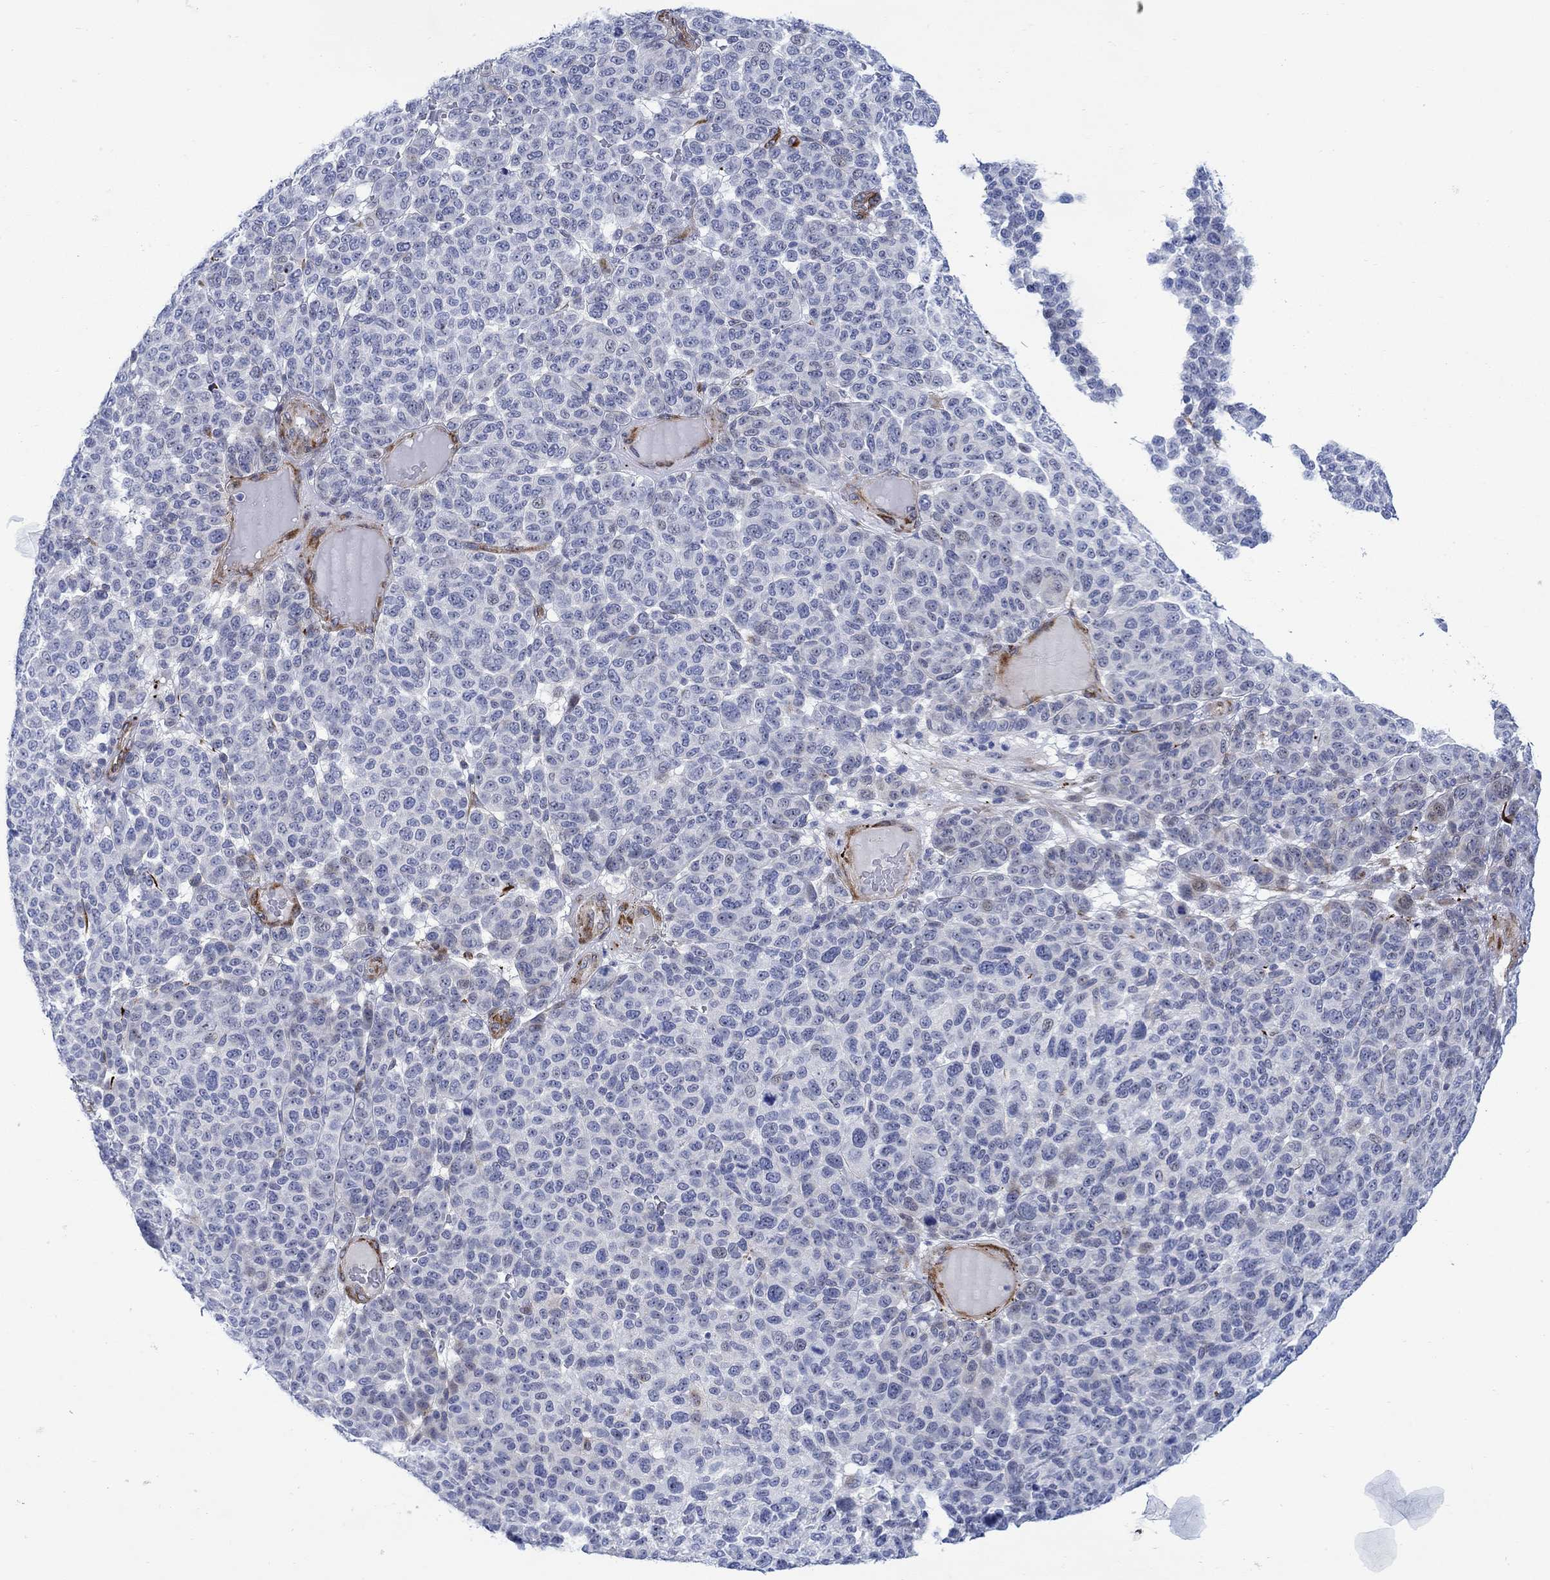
{"staining": {"intensity": "negative", "quantity": "none", "location": "none"}, "tissue": "melanoma", "cell_type": "Tumor cells", "image_type": "cancer", "snomed": [{"axis": "morphology", "description": "Malignant melanoma, NOS"}, {"axis": "topography", "description": "Skin"}], "caption": "Malignant melanoma stained for a protein using immunohistochemistry (IHC) reveals no expression tumor cells.", "gene": "KSR2", "patient": {"sex": "male", "age": 59}}